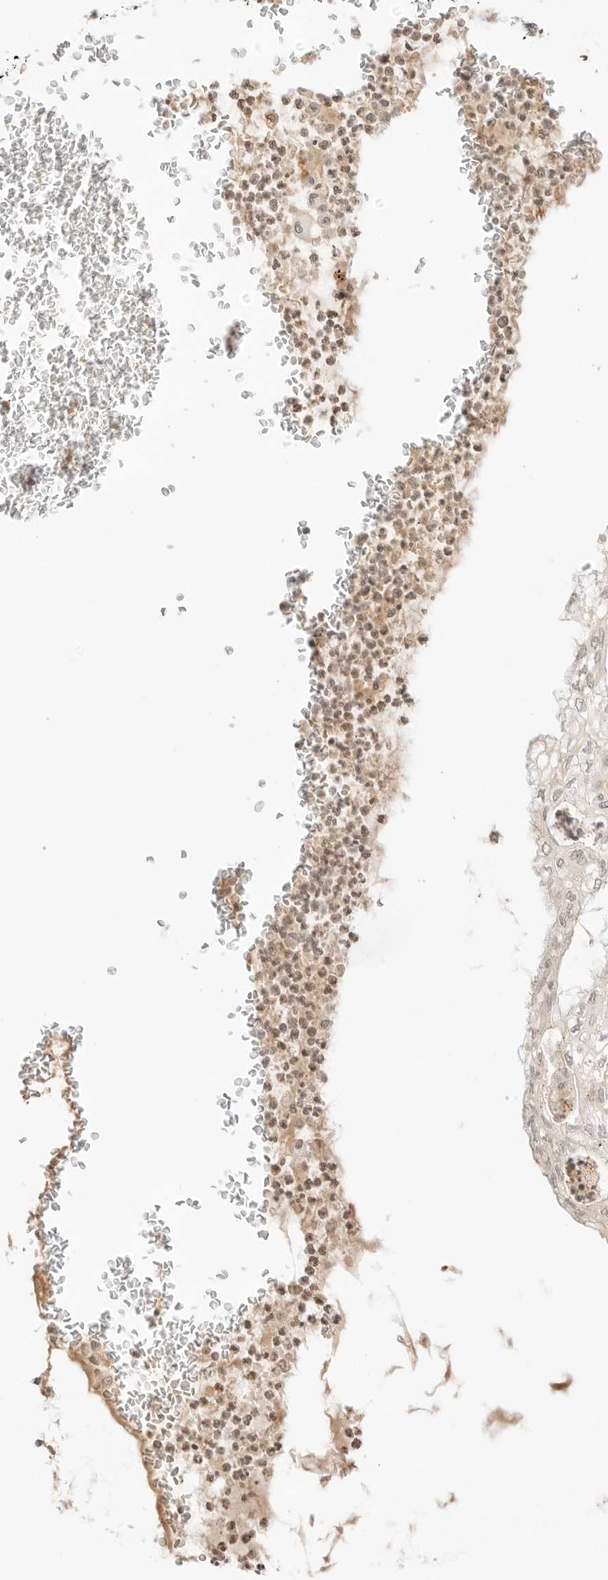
{"staining": {"intensity": "weak", "quantity": "25%-75%", "location": "cytoplasmic/membranous"}, "tissue": "lung cancer", "cell_type": "Tumor cells", "image_type": "cancer", "snomed": [{"axis": "morphology", "description": "Adenocarcinoma, NOS"}, {"axis": "topography", "description": "Lung"}], "caption": "Lung cancer (adenocarcinoma) stained with a brown dye exhibits weak cytoplasmic/membranous positive positivity in about 25%-75% of tumor cells.", "gene": "RPS6KL1", "patient": {"sex": "female", "age": 70}}